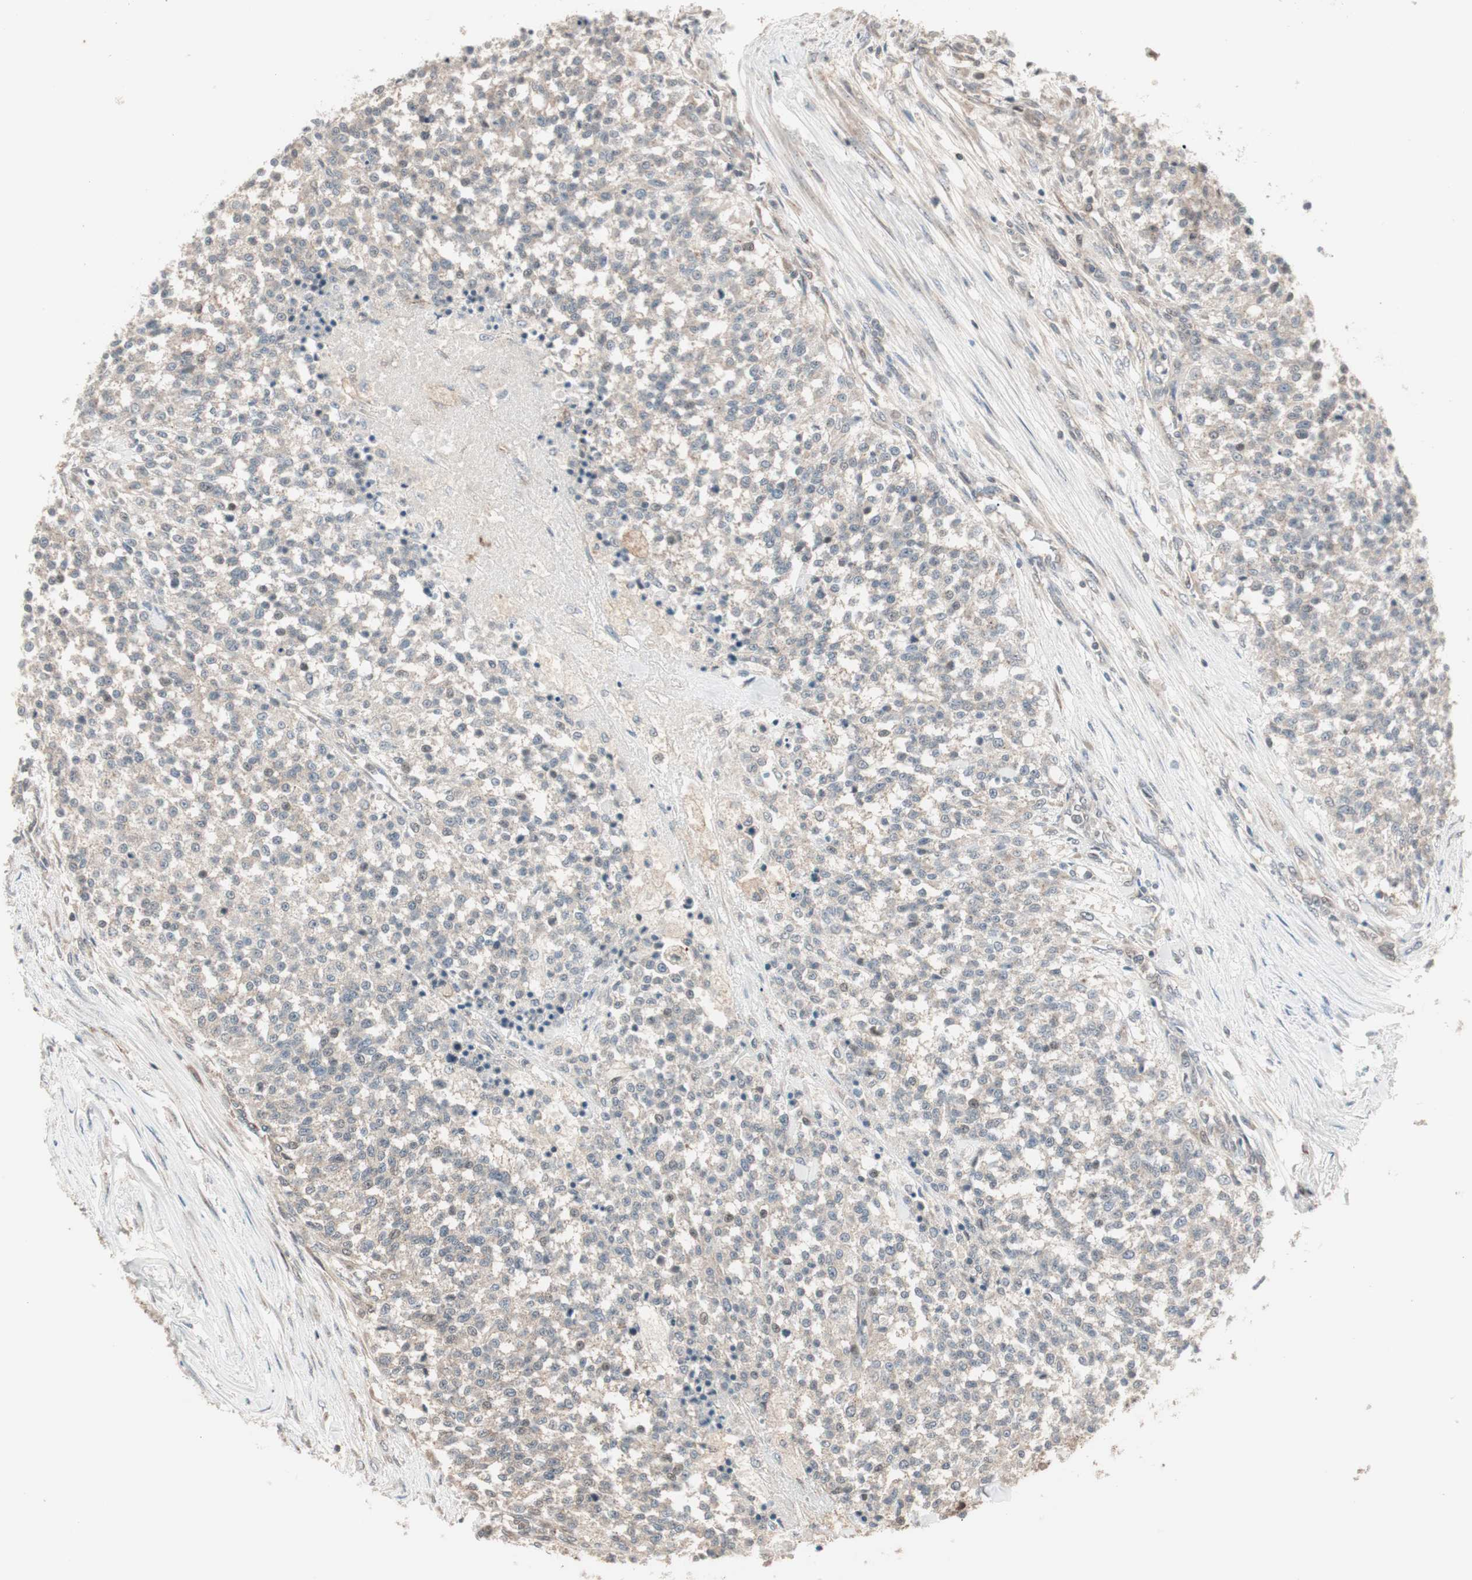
{"staining": {"intensity": "negative", "quantity": "none", "location": "none"}, "tissue": "testis cancer", "cell_type": "Tumor cells", "image_type": "cancer", "snomed": [{"axis": "morphology", "description": "Seminoma, NOS"}, {"axis": "topography", "description": "Testis"}], "caption": "Testis cancer (seminoma) stained for a protein using immunohistochemistry (IHC) reveals no staining tumor cells.", "gene": "FBXO5", "patient": {"sex": "male", "age": 59}}